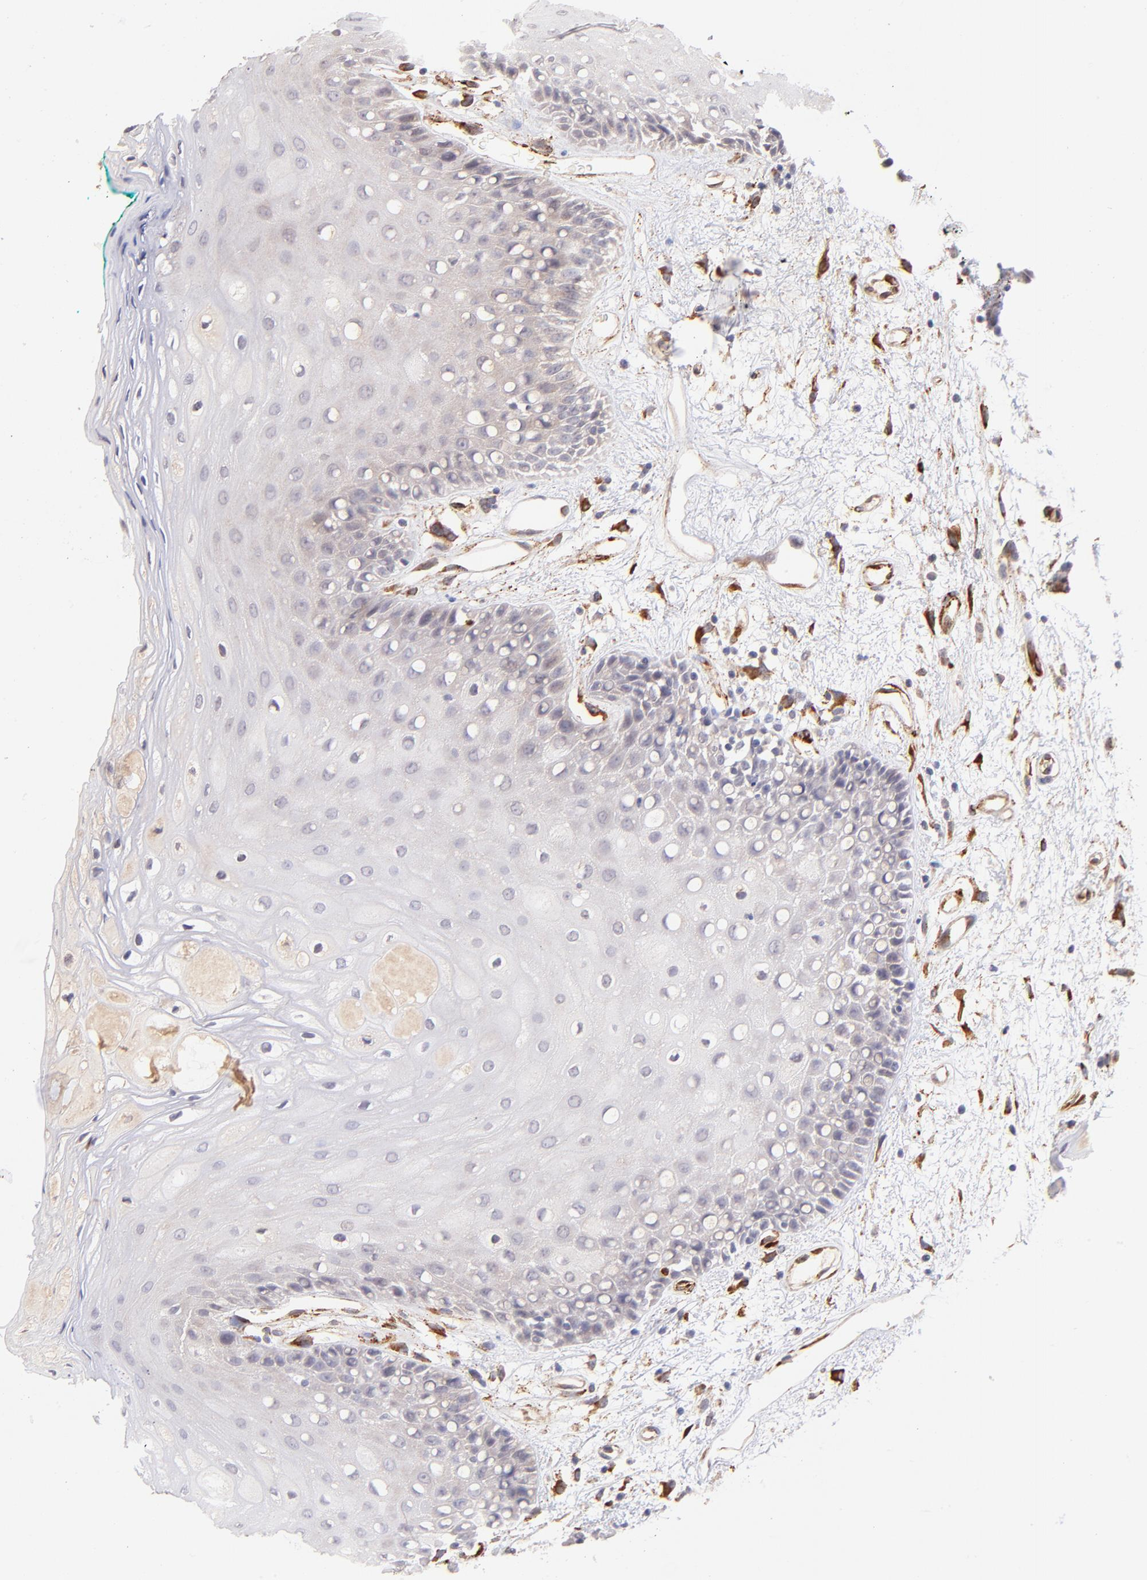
{"staining": {"intensity": "negative", "quantity": "none", "location": "none"}, "tissue": "oral mucosa", "cell_type": "Squamous epithelial cells", "image_type": "normal", "snomed": [{"axis": "morphology", "description": "Normal tissue, NOS"}, {"axis": "morphology", "description": "Squamous cell carcinoma, NOS"}, {"axis": "topography", "description": "Skeletal muscle"}, {"axis": "topography", "description": "Oral tissue"}, {"axis": "topography", "description": "Head-Neck"}], "caption": "High magnification brightfield microscopy of benign oral mucosa stained with DAB (3,3'-diaminobenzidine) (brown) and counterstained with hematoxylin (blue): squamous epithelial cells show no significant staining.", "gene": "SPARC", "patient": {"sex": "female", "age": 84}}